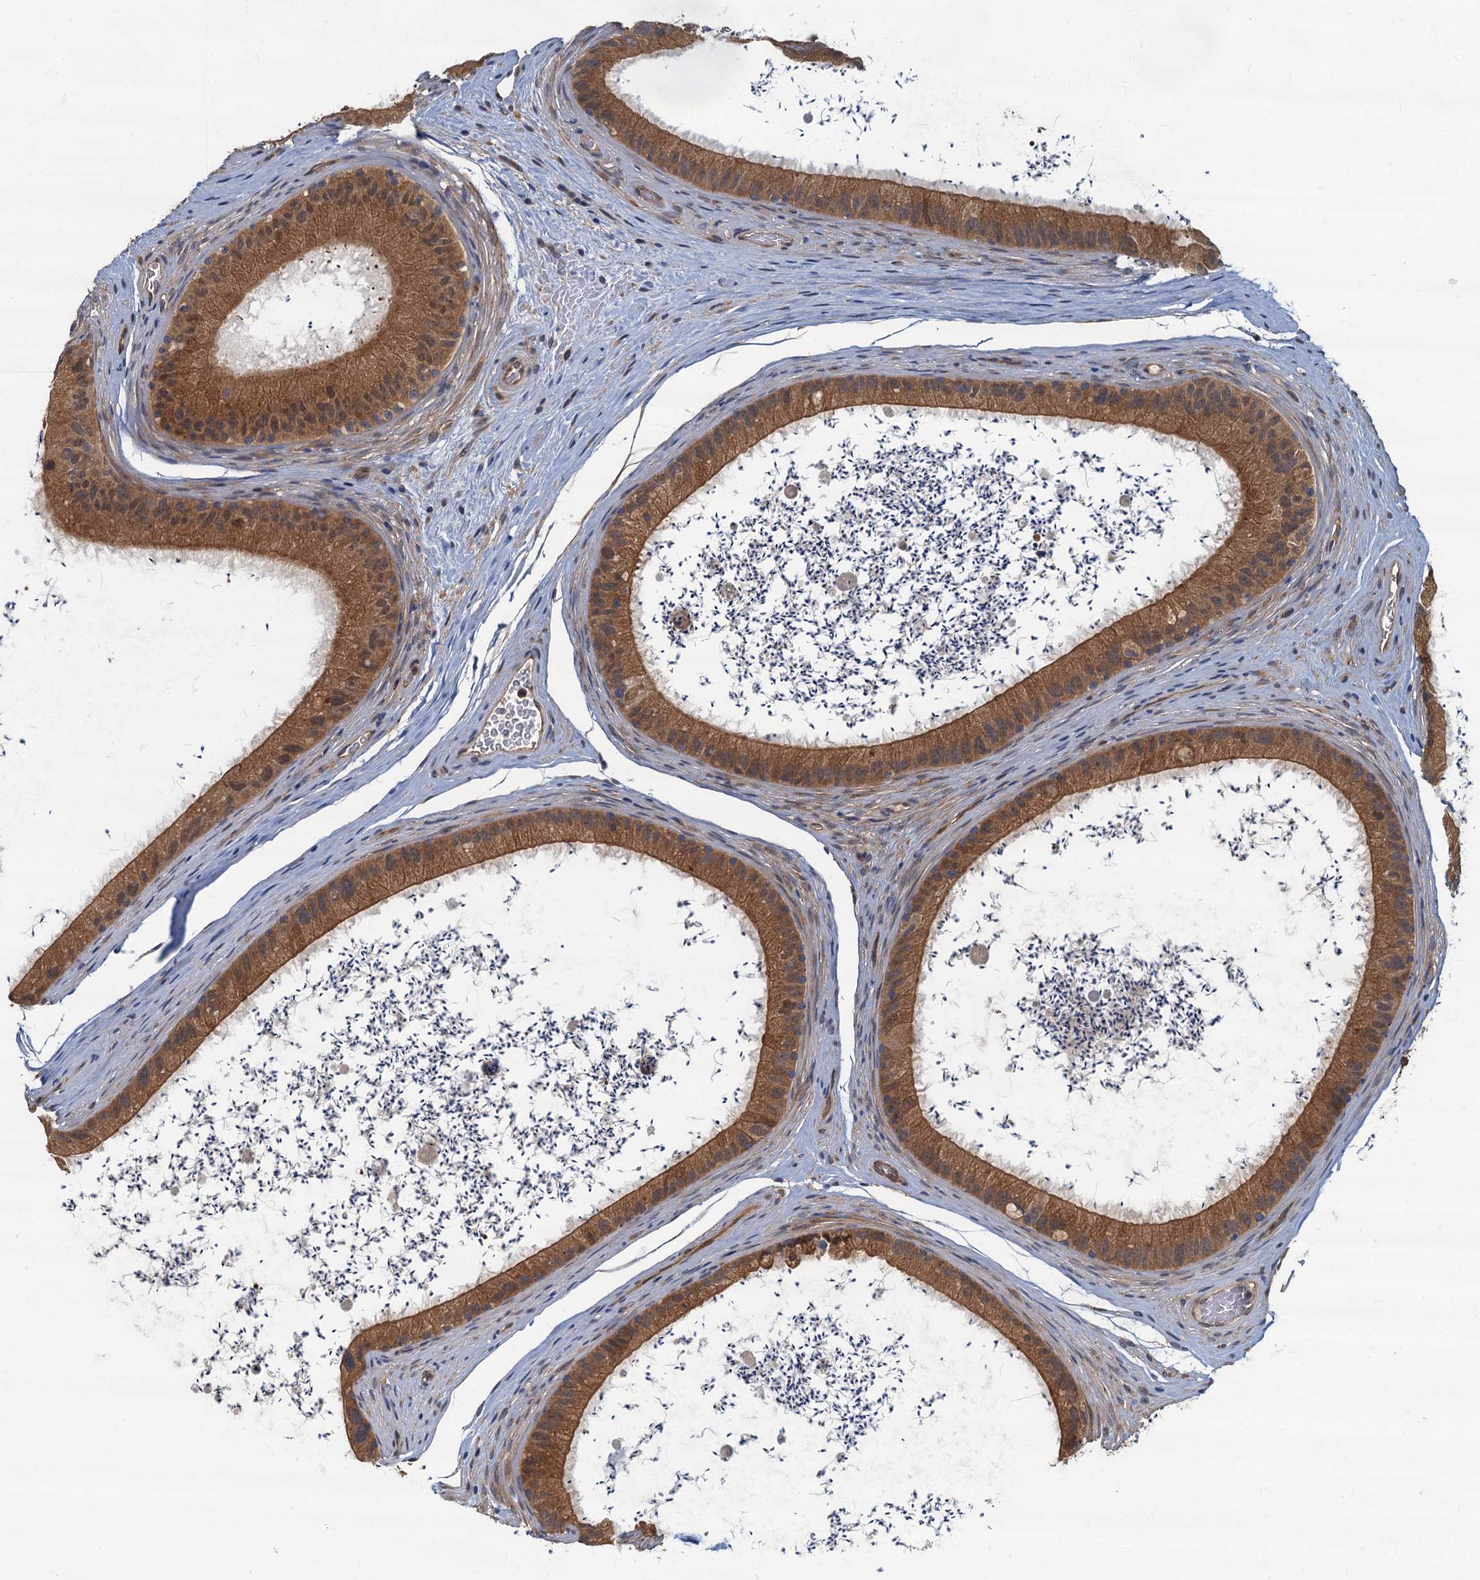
{"staining": {"intensity": "moderate", "quantity": ">75%", "location": "cytoplasmic/membranous"}, "tissue": "epididymis", "cell_type": "Glandular cells", "image_type": "normal", "snomed": [{"axis": "morphology", "description": "Normal tissue, NOS"}, {"axis": "topography", "description": "Epididymis, spermatic cord, NOS"}], "caption": "Glandular cells exhibit moderate cytoplasmic/membranous staining in approximately >75% of cells in normal epididymis.", "gene": "TBCK", "patient": {"sex": "male", "age": 50}}